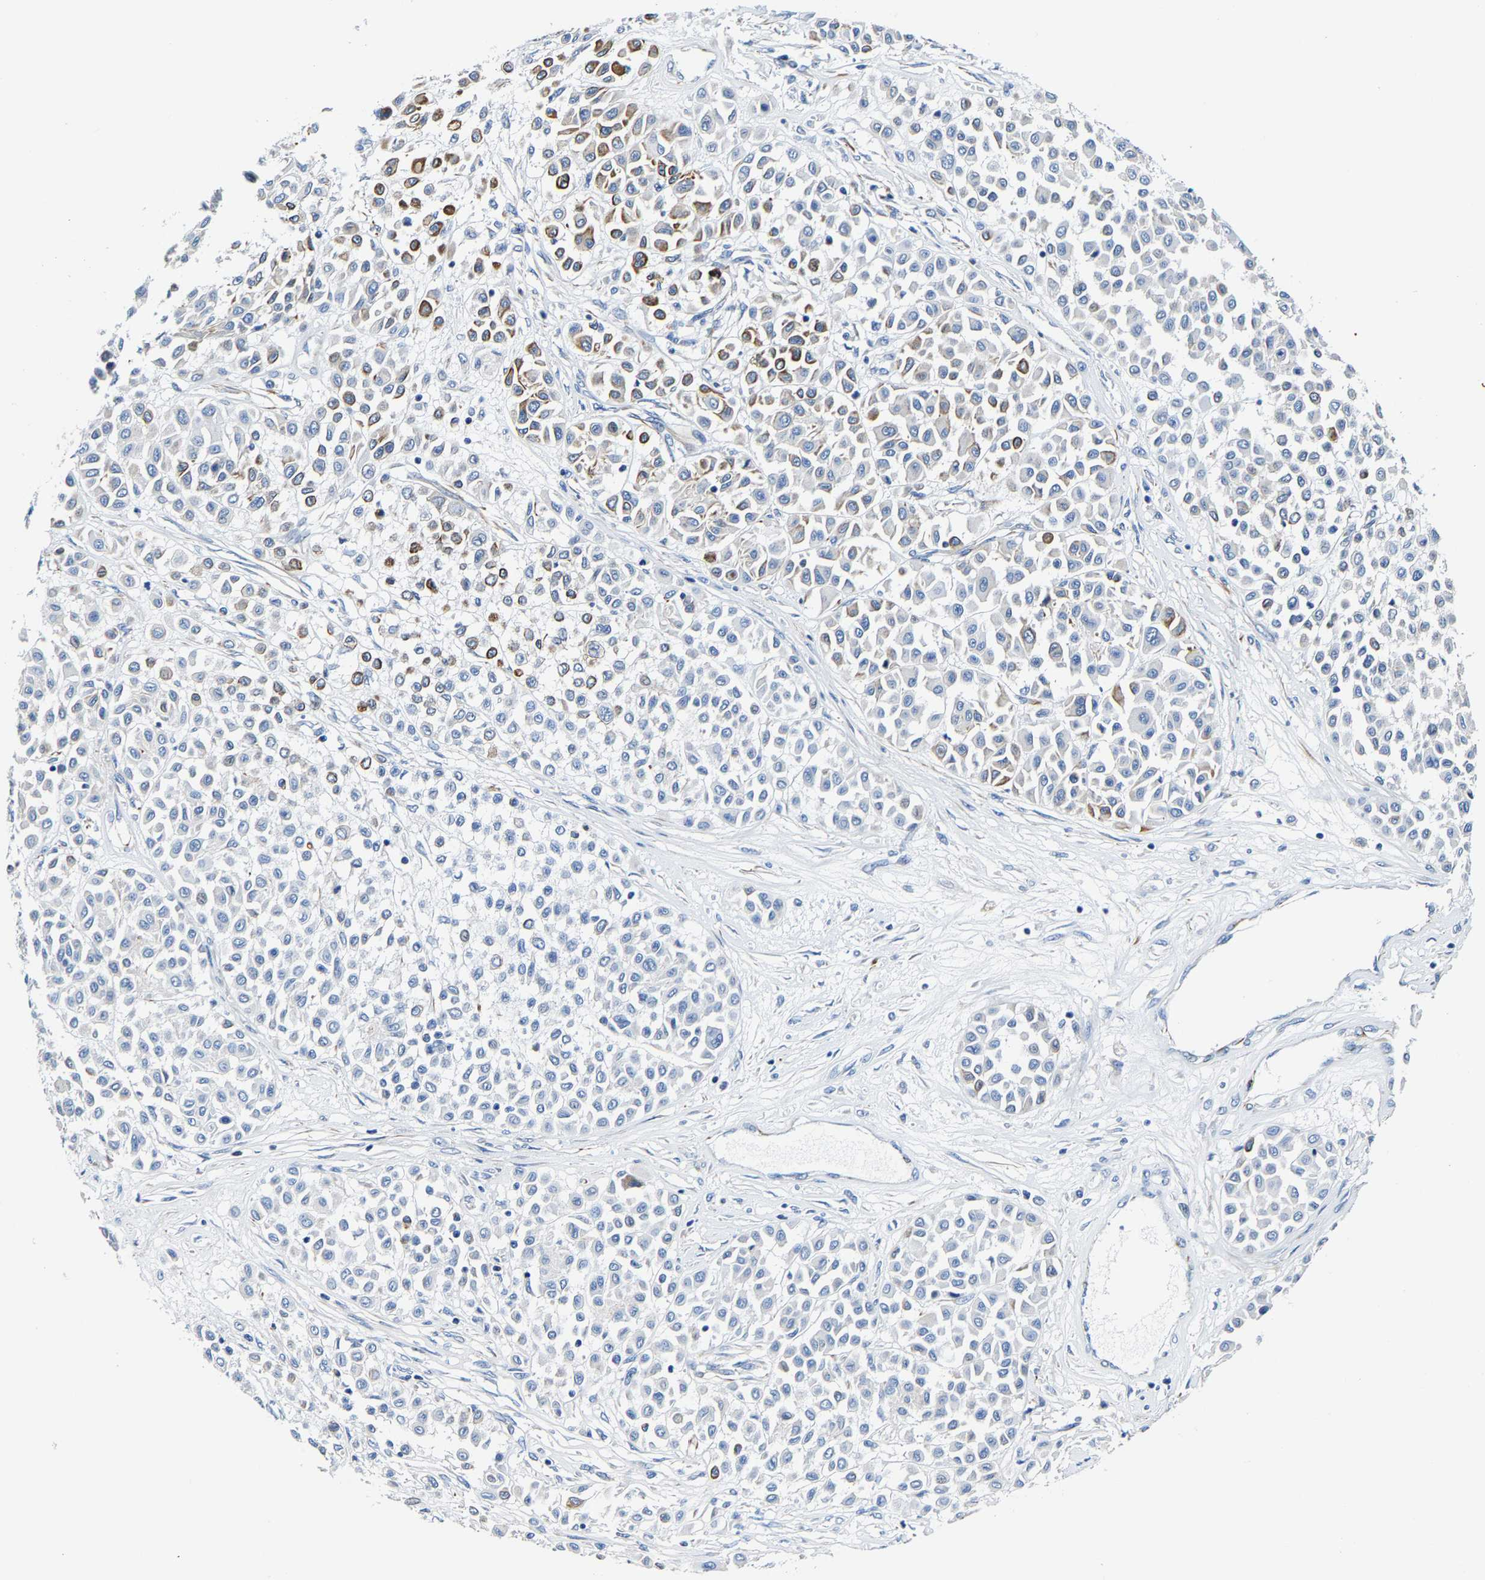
{"staining": {"intensity": "moderate", "quantity": "<25%", "location": "cytoplasmic/membranous"}, "tissue": "melanoma", "cell_type": "Tumor cells", "image_type": "cancer", "snomed": [{"axis": "morphology", "description": "Malignant melanoma, Metastatic site"}, {"axis": "topography", "description": "Soft tissue"}], "caption": "This photomicrograph displays malignant melanoma (metastatic site) stained with IHC to label a protein in brown. The cytoplasmic/membranous of tumor cells show moderate positivity for the protein. Nuclei are counter-stained blue.", "gene": "MMEL1", "patient": {"sex": "male", "age": 41}}